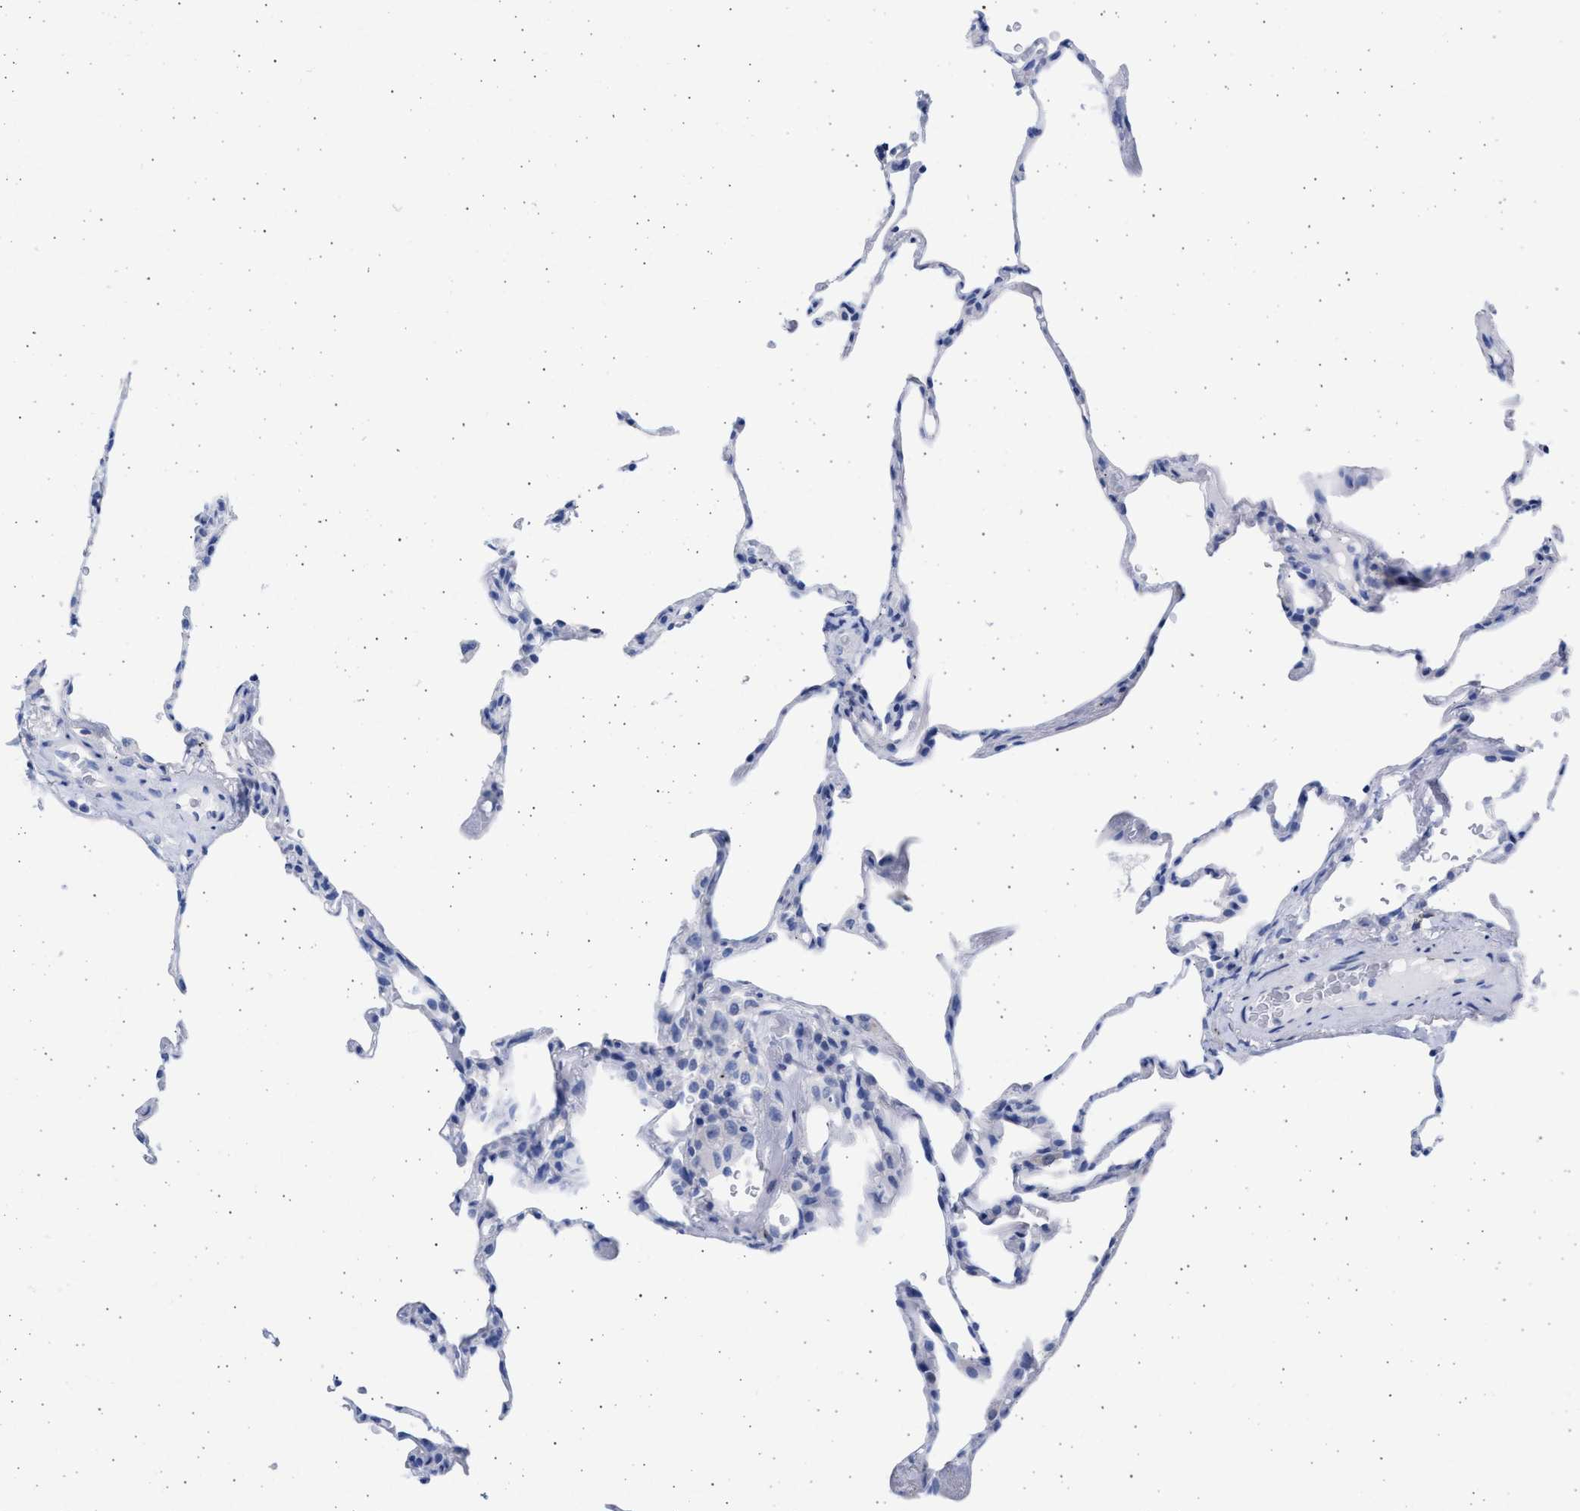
{"staining": {"intensity": "negative", "quantity": "none", "location": "none"}, "tissue": "lung", "cell_type": "Alveolar cells", "image_type": "normal", "snomed": [{"axis": "morphology", "description": "Normal tissue, NOS"}, {"axis": "topography", "description": "Lung"}], "caption": "Benign lung was stained to show a protein in brown. There is no significant staining in alveolar cells. (DAB (3,3'-diaminobenzidine) IHC visualized using brightfield microscopy, high magnification).", "gene": "ALDOC", "patient": {"sex": "male", "age": 59}}